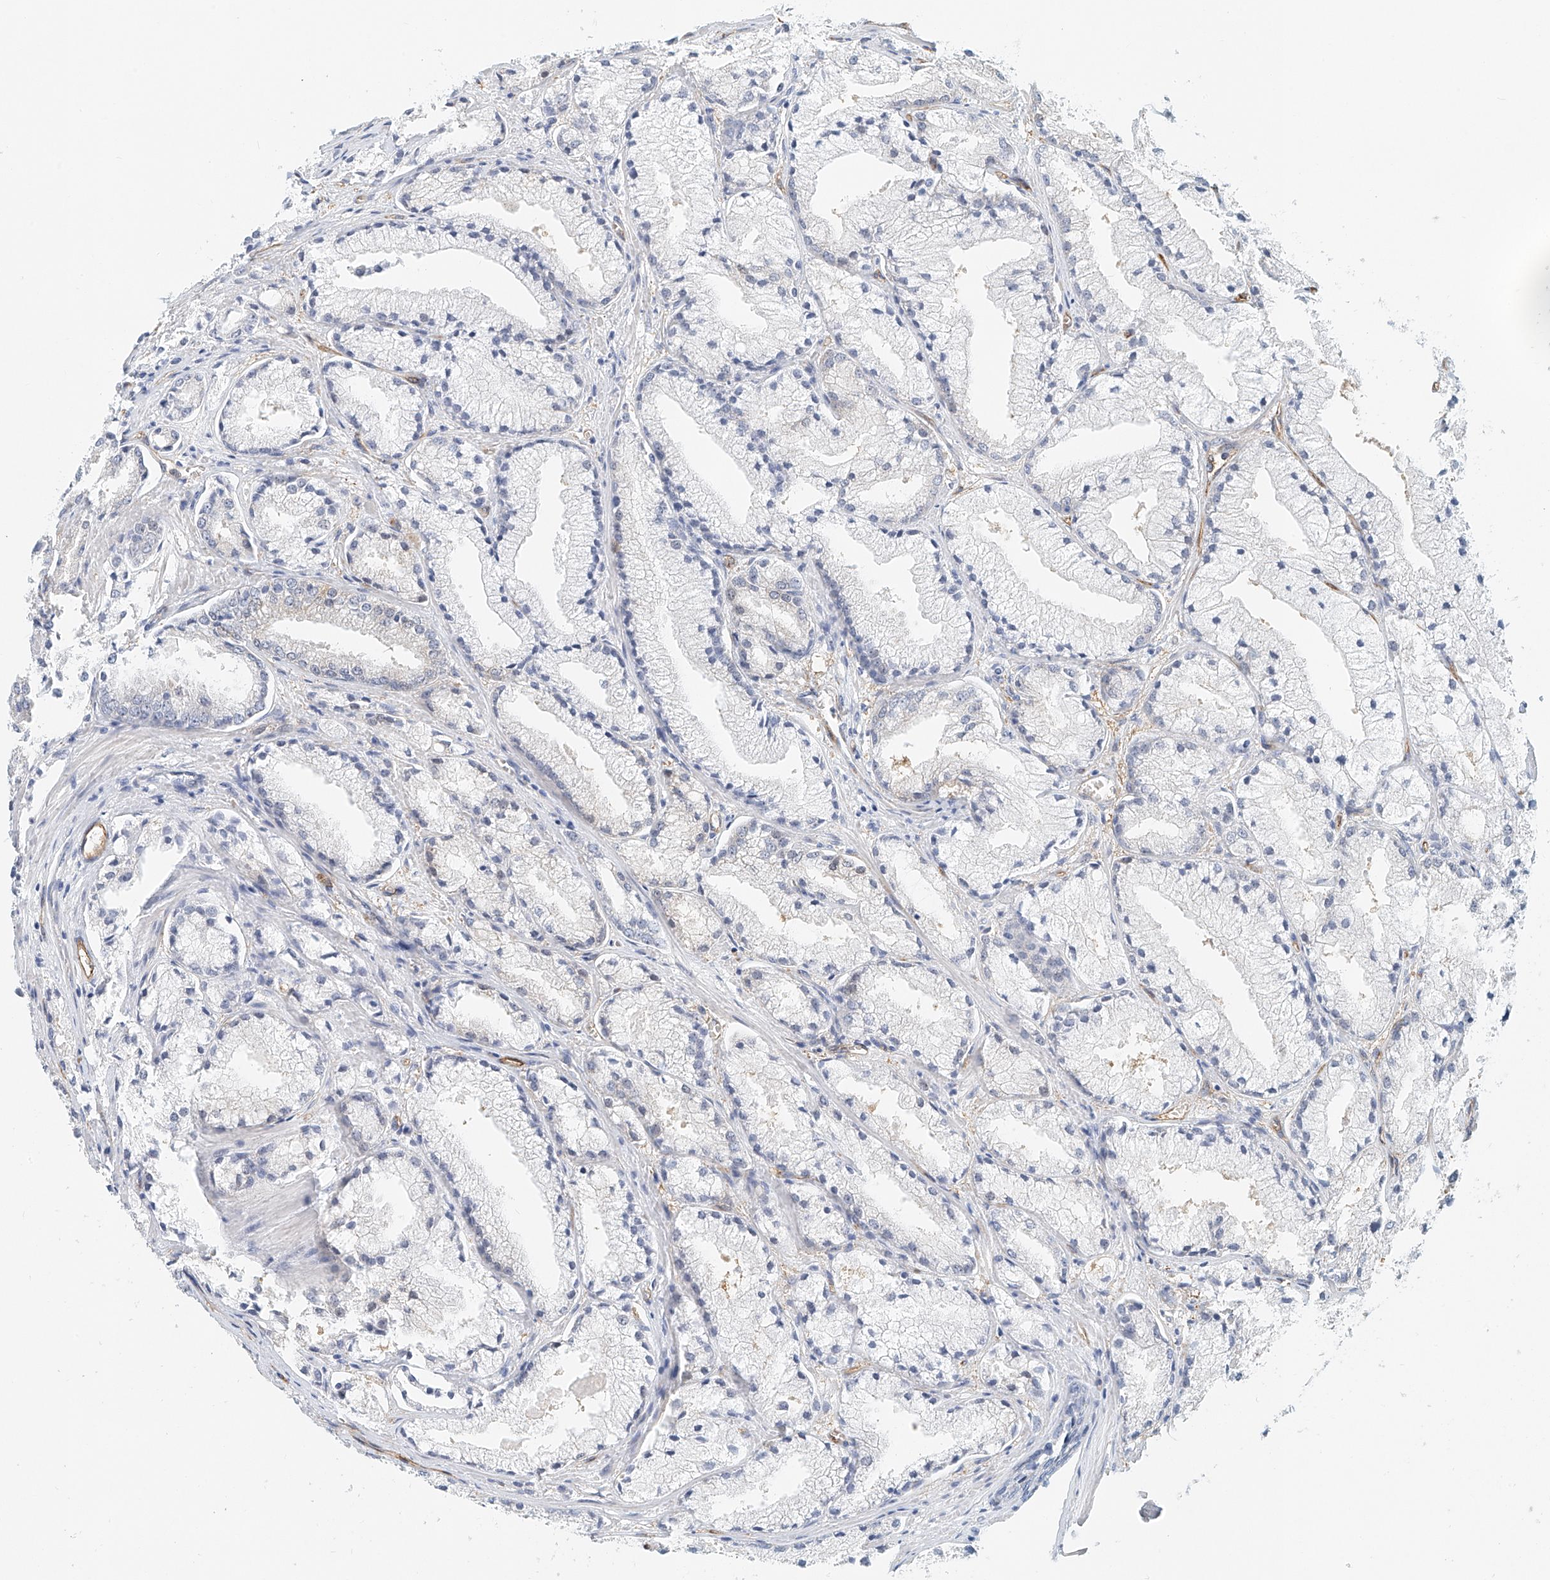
{"staining": {"intensity": "negative", "quantity": "none", "location": "none"}, "tissue": "prostate cancer", "cell_type": "Tumor cells", "image_type": "cancer", "snomed": [{"axis": "morphology", "description": "Adenocarcinoma, High grade"}, {"axis": "topography", "description": "Prostate"}], "caption": "DAB immunohistochemical staining of prostate adenocarcinoma (high-grade) reveals no significant positivity in tumor cells.", "gene": "ARHGAP28", "patient": {"sex": "male", "age": 50}}